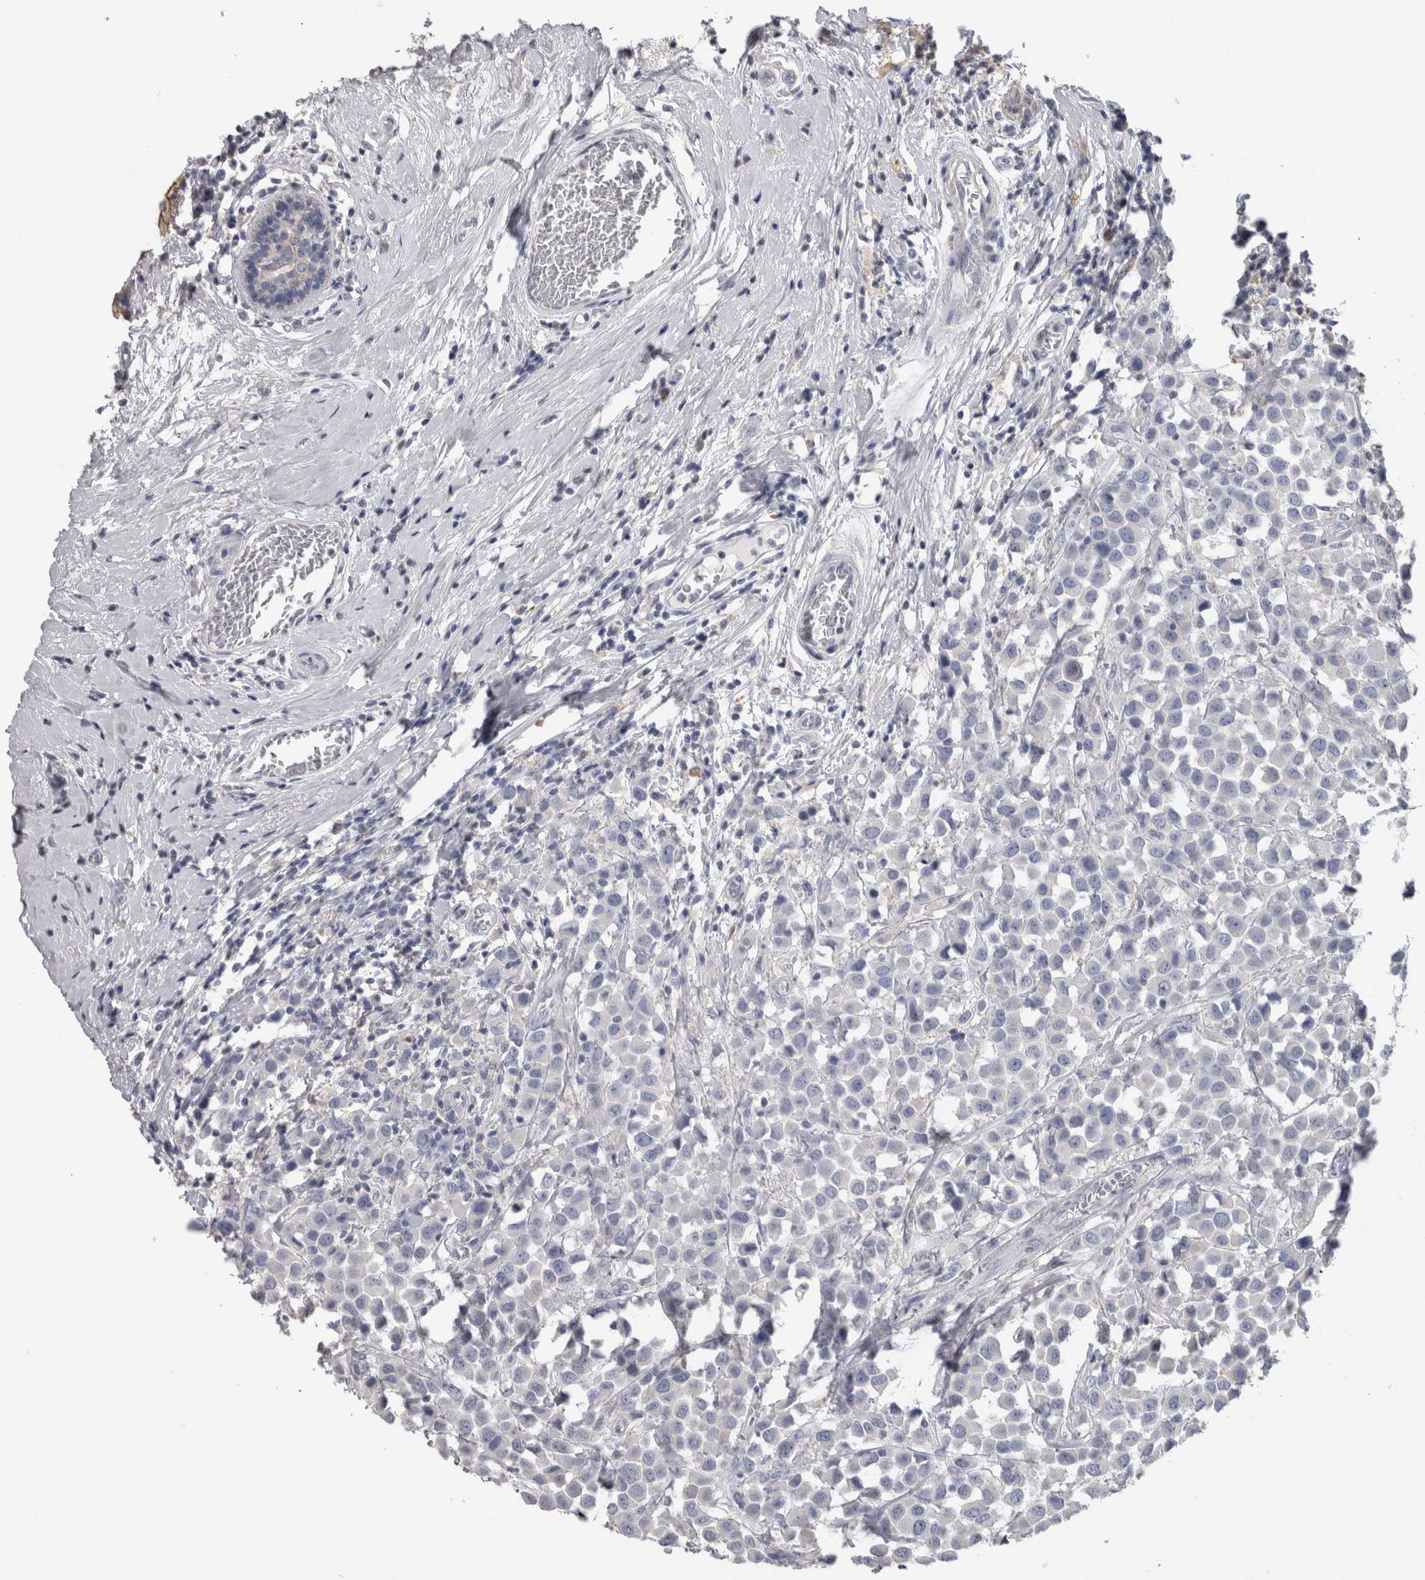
{"staining": {"intensity": "negative", "quantity": "none", "location": "none"}, "tissue": "breast cancer", "cell_type": "Tumor cells", "image_type": "cancer", "snomed": [{"axis": "morphology", "description": "Duct carcinoma"}, {"axis": "topography", "description": "Breast"}], "caption": "Immunohistochemistry image of breast cancer (intraductal carcinoma) stained for a protein (brown), which reveals no positivity in tumor cells.", "gene": "SCRN1", "patient": {"sex": "female", "age": 61}}